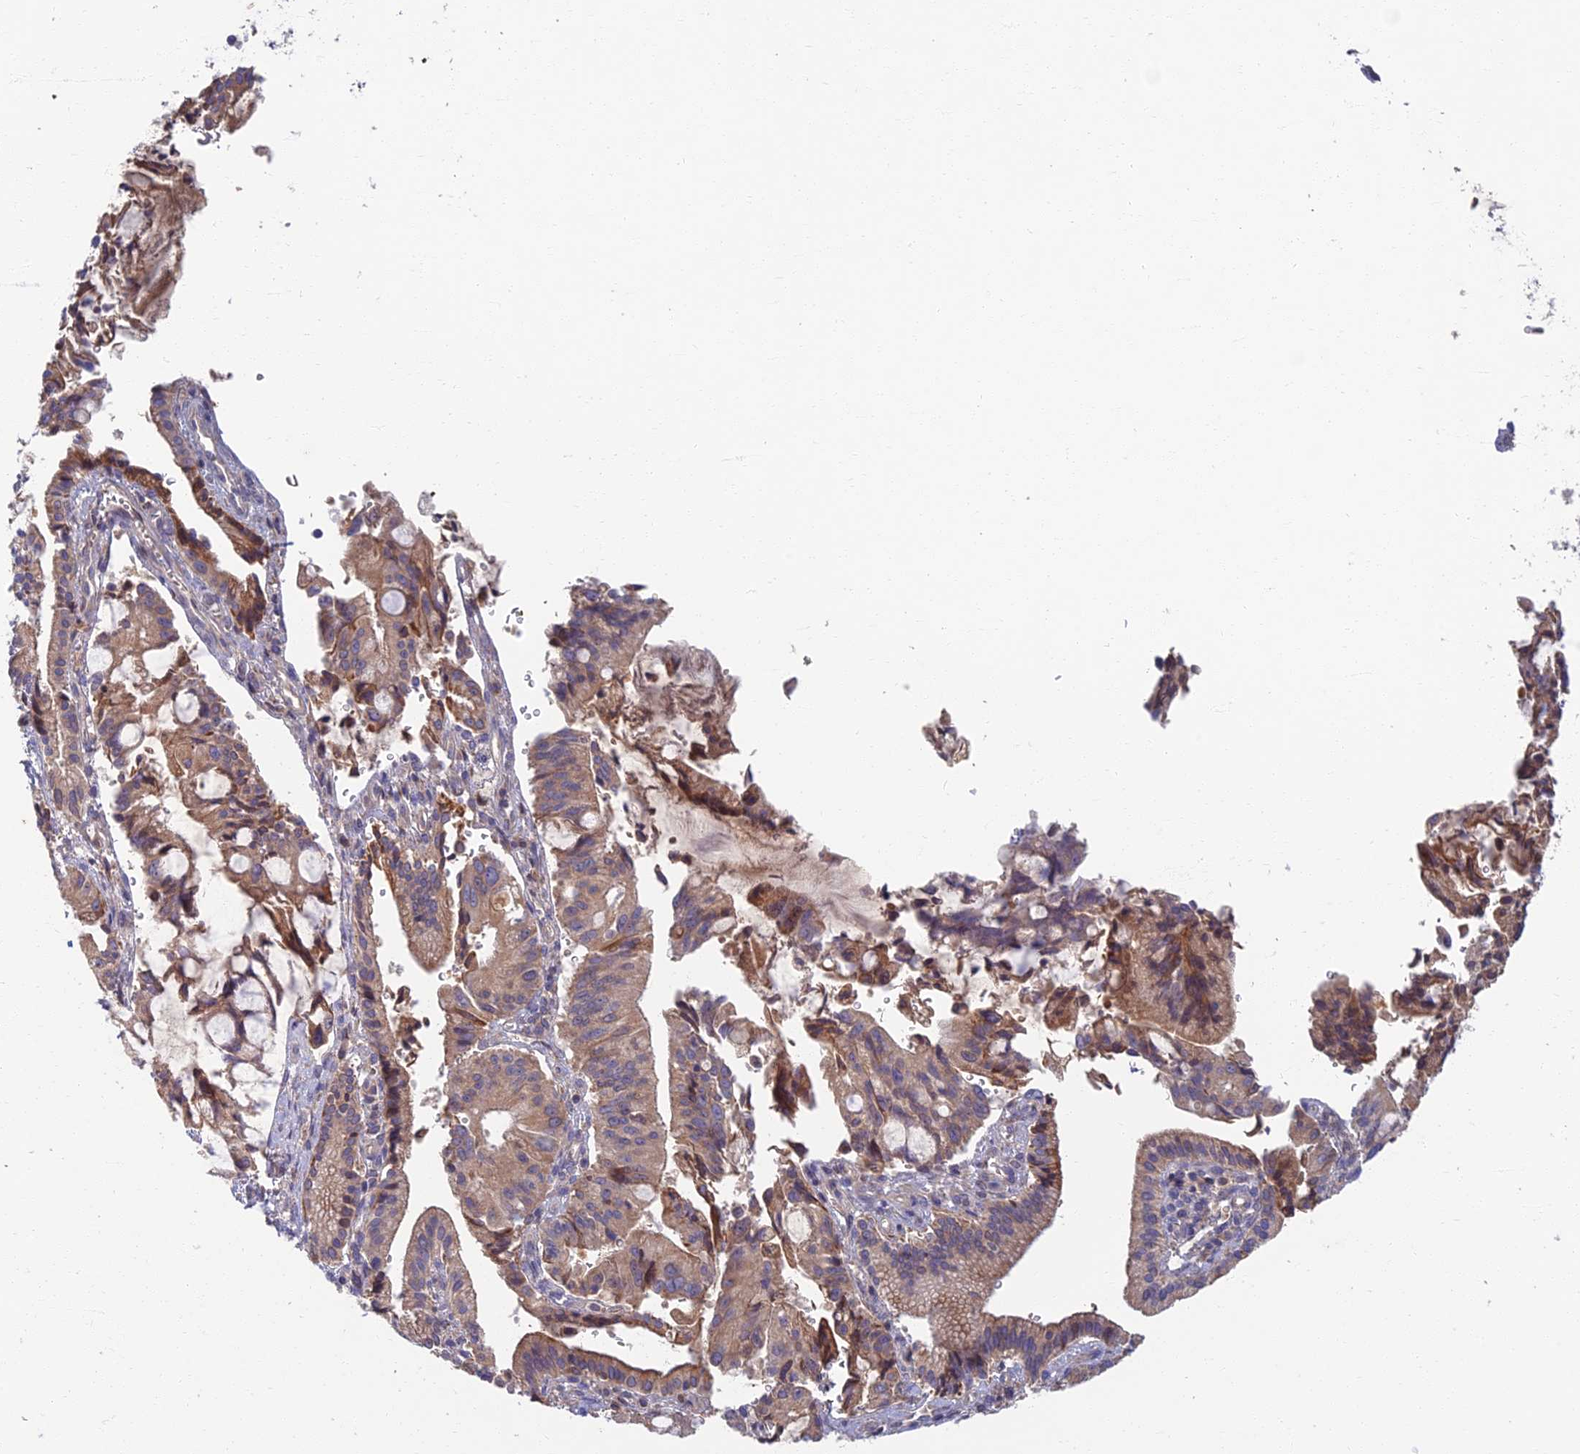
{"staining": {"intensity": "moderate", "quantity": "<25%", "location": "cytoplasmic/membranous"}, "tissue": "pancreatic cancer", "cell_type": "Tumor cells", "image_type": "cancer", "snomed": [{"axis": "morphology", "description": "Adenocarcinoma, NOS"}, {"axis": "topography", "description": "Pancreas"}], "caption": "Moderate cytoplasmic/membranous expression for a protein is appreciated in about <25% of tumor cells of pancreatic cancer (adenocarcinoma) using immunohistochemistry.", "gene": "SOGA1", "patient": {"sex": "male", "age": 68}}